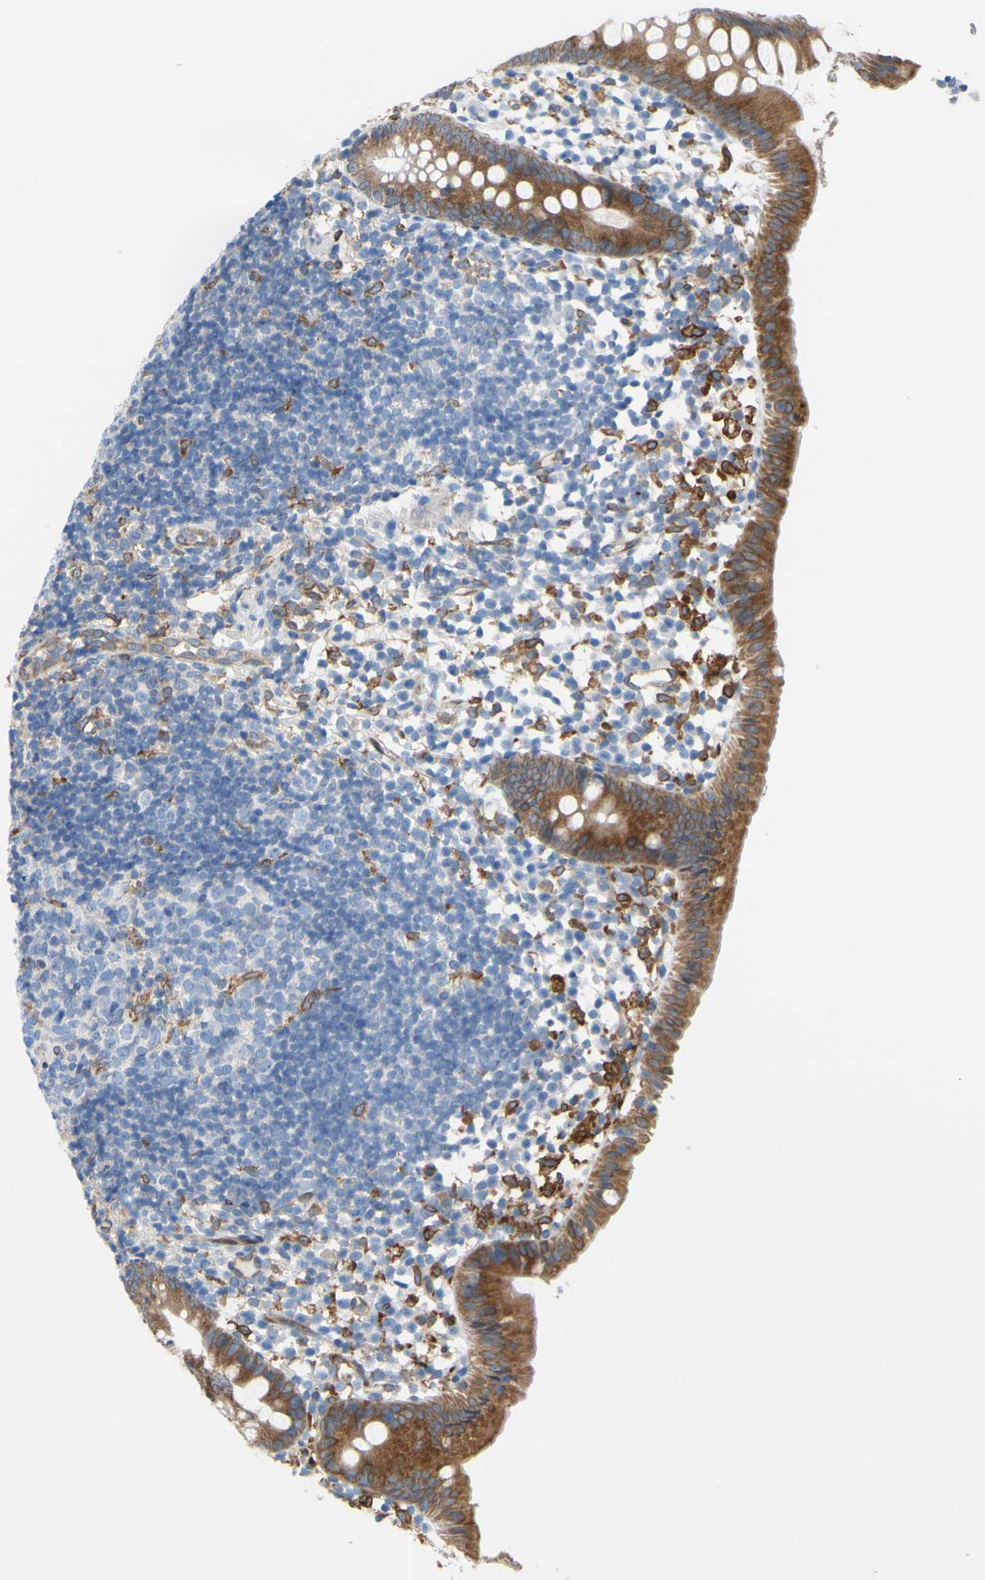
{"staining": {"intensity": "moderate", "quantity": "<25%", "location": "cytoplasmic/membranous"}, "tissue": "appendix", "cell_type": "Glandular cells", "image_type": "normal", "snomed": [{"axis": "morphology", "description": "Normal tissue, NOS"}, {"axis": "topography", "description": "Appendix"}], "caption": "Immunohistochemical staining of benign human appendix shows moderate cytoplasmic/membranous protein positivity in about <25% of glandular cells.", "gene": "MGST2", "patient": {"sex": "female", "age": 20}}